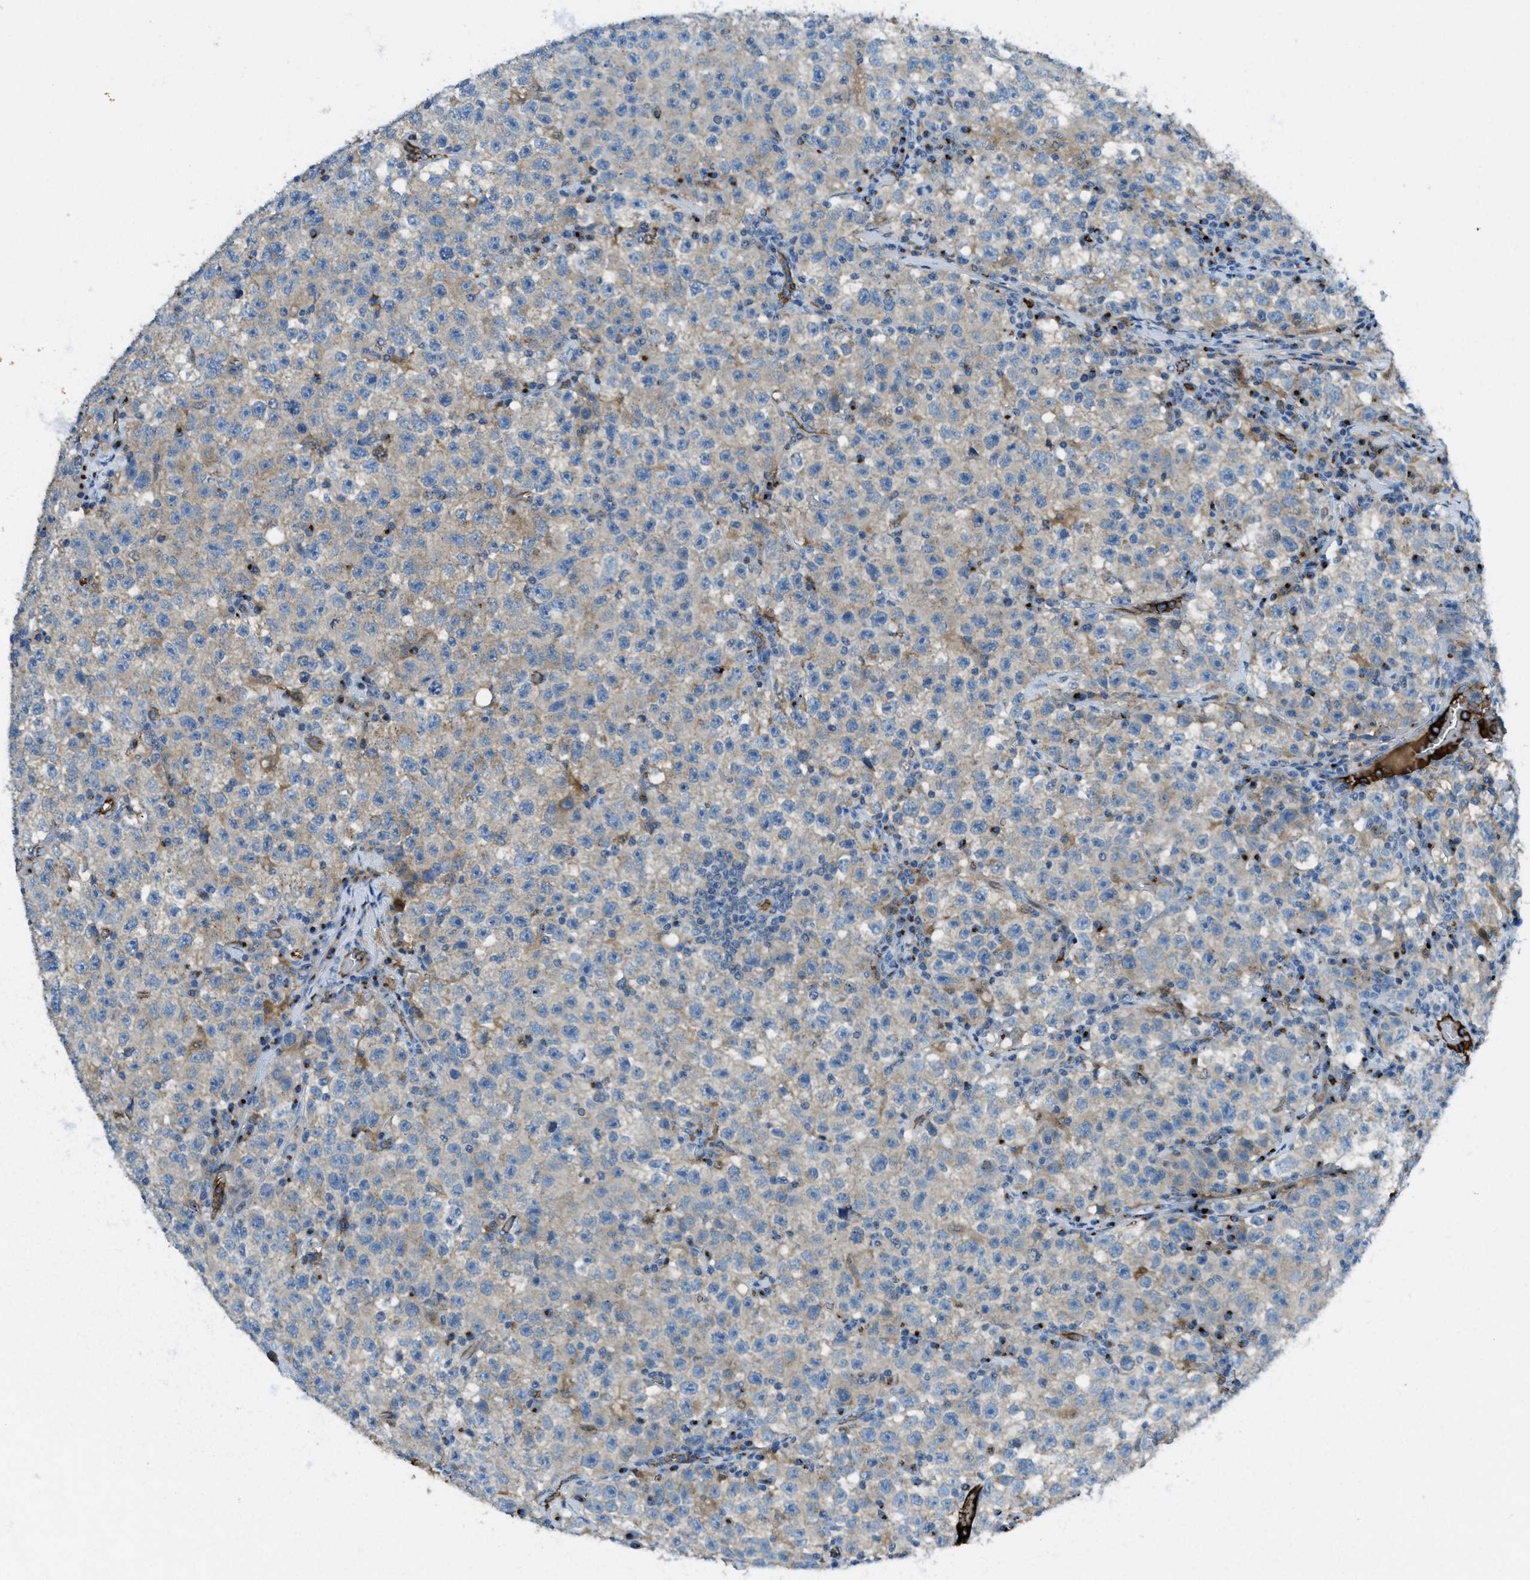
{"staining": {"intensity": "strong", "quantity": "<25%", "location": "cytoplasmic/membranous"}, "tissue": "testis cancer", "cell_type": "Tumor cells", "image_type": "cancer", "snomed": [{"axis": "morphology", "description": "Seminoma, NOS"}, {"axis": "topography", "description": "Testis"}], "caption": "Immunohistochemistry (IHC) photomicrograph of testis cancer (seminoma) stained for a protein (brown), which demonstrates medium levels of strong cytoplasmic/membranous positivity in about <25% of tumor cells.", "gene": "TRIM59", "patient": {"sex": "male", "age": 22}}